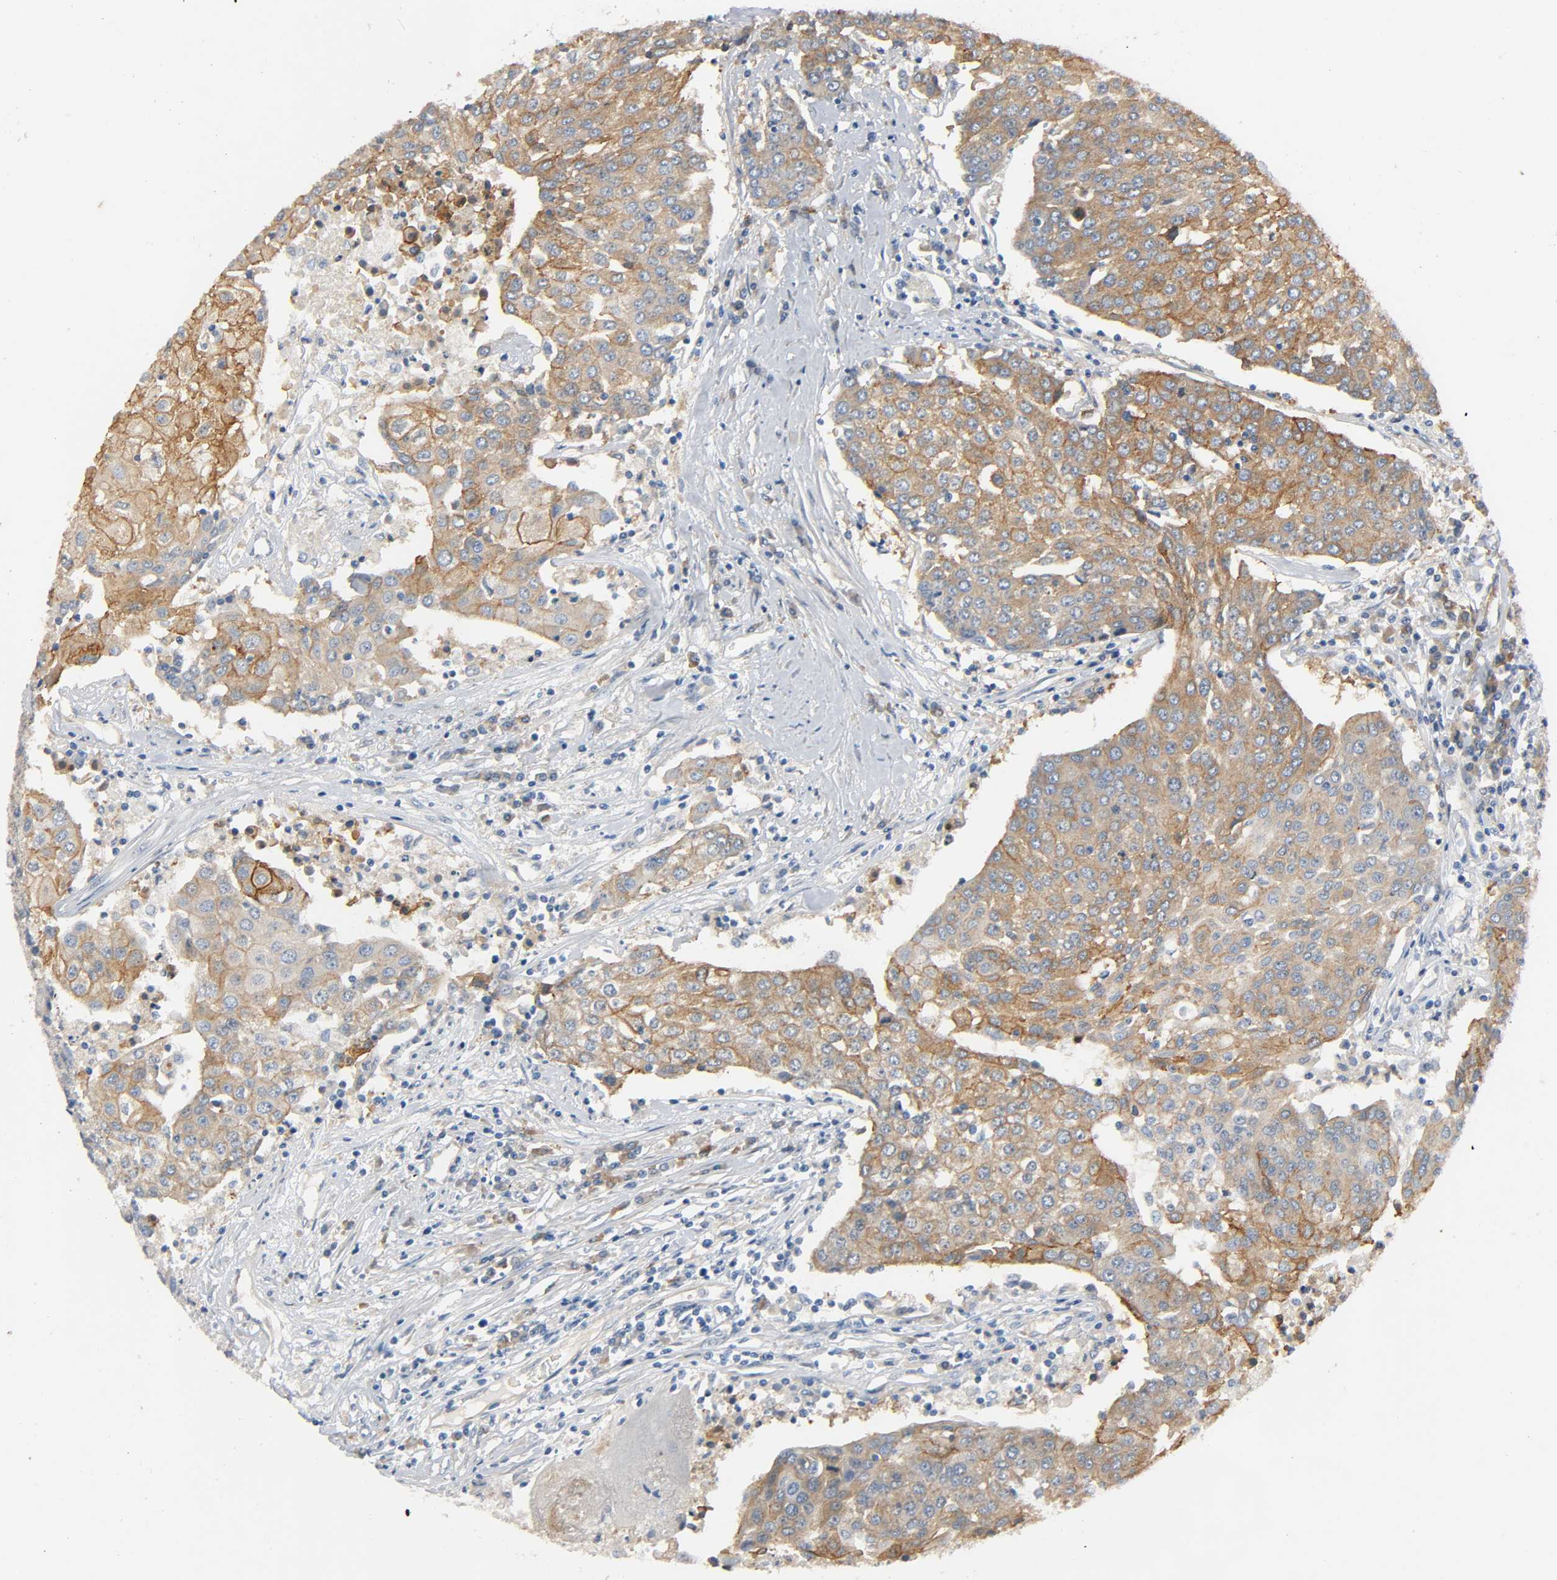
{"staining": {"intensity": "moderate", "quantity": ">75%", "location": "cytoplasmic/membranous"}, "tissue": "urothelial cancer", "cell_type": "Tumor cells", "image_type": "cancer", "snomed": [{"axis": "morphology", "description": "Urothelial carcinoma, High grade"}, {"axis": "topography", "description": "Urinary bladder"}], "caption": "A photomicrograph of urothelial carcinoma (high-grade) stained for a protein displays moderate cytoplasmic/membranous brown staining in tumor cells.", "gene": "ARPC1A", "patient": {"sex": "female", "age": 85}}